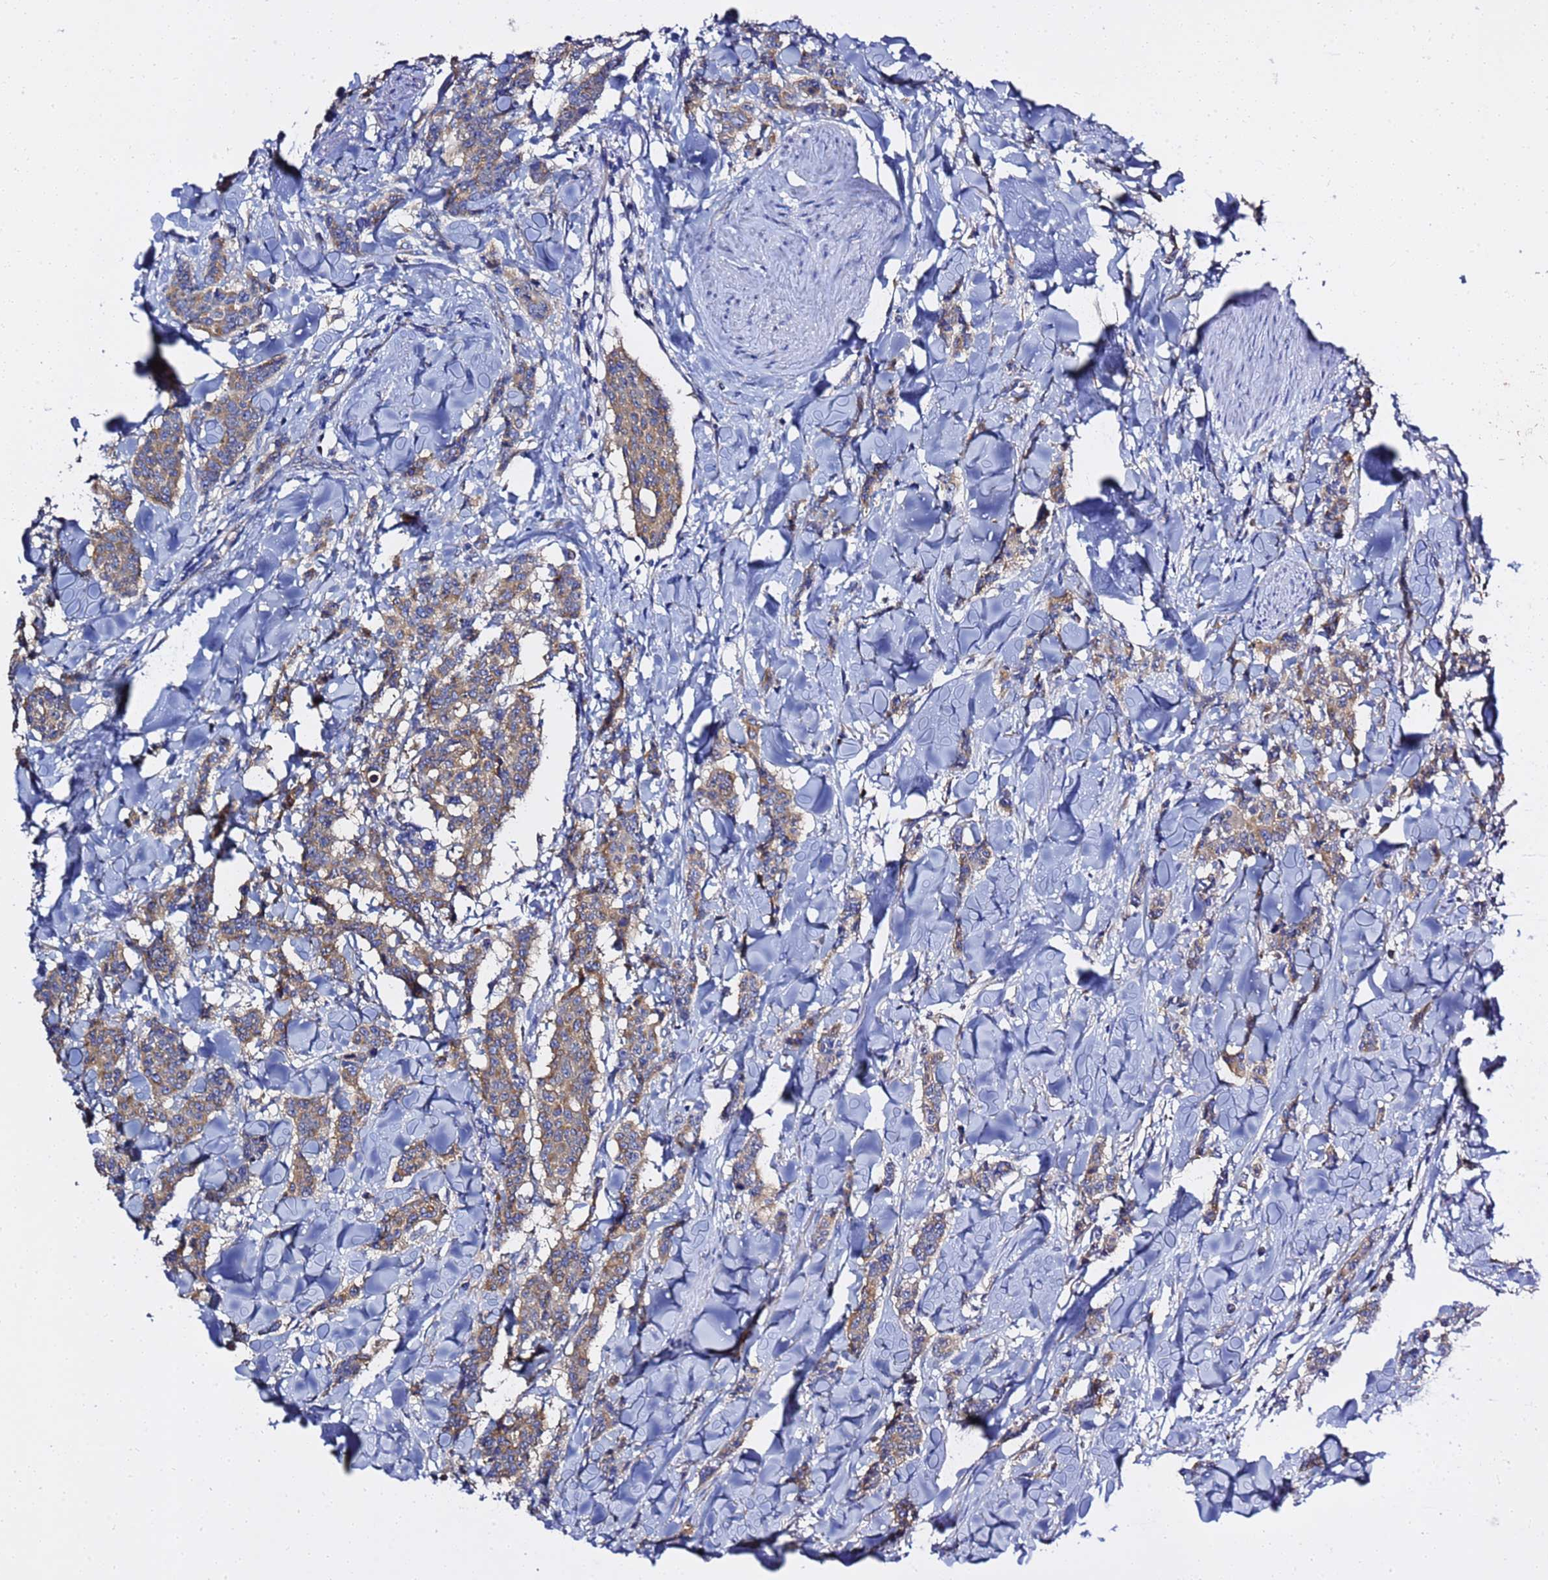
{"staining": {"intensity": "weak", "quantity": ">75%", "location": "cytoplasmic/membranous"}, "tissue": "breast cancer", "cell_type": "Tumor cells", "image_type": "cancer", "snomed": [{"axis": "morphology", "description": "Duct carcinoma"}, {"axis": "topography", "description": "Breast"}], "caption": "Breast invasive ductal carcinoma stained with a brown dye reveals weak cytoplasmic/membranous positive staining in about >75% of tumor cells.", "gene": "ANAPC1", "patient": {"sex": "female", "age": 40}}